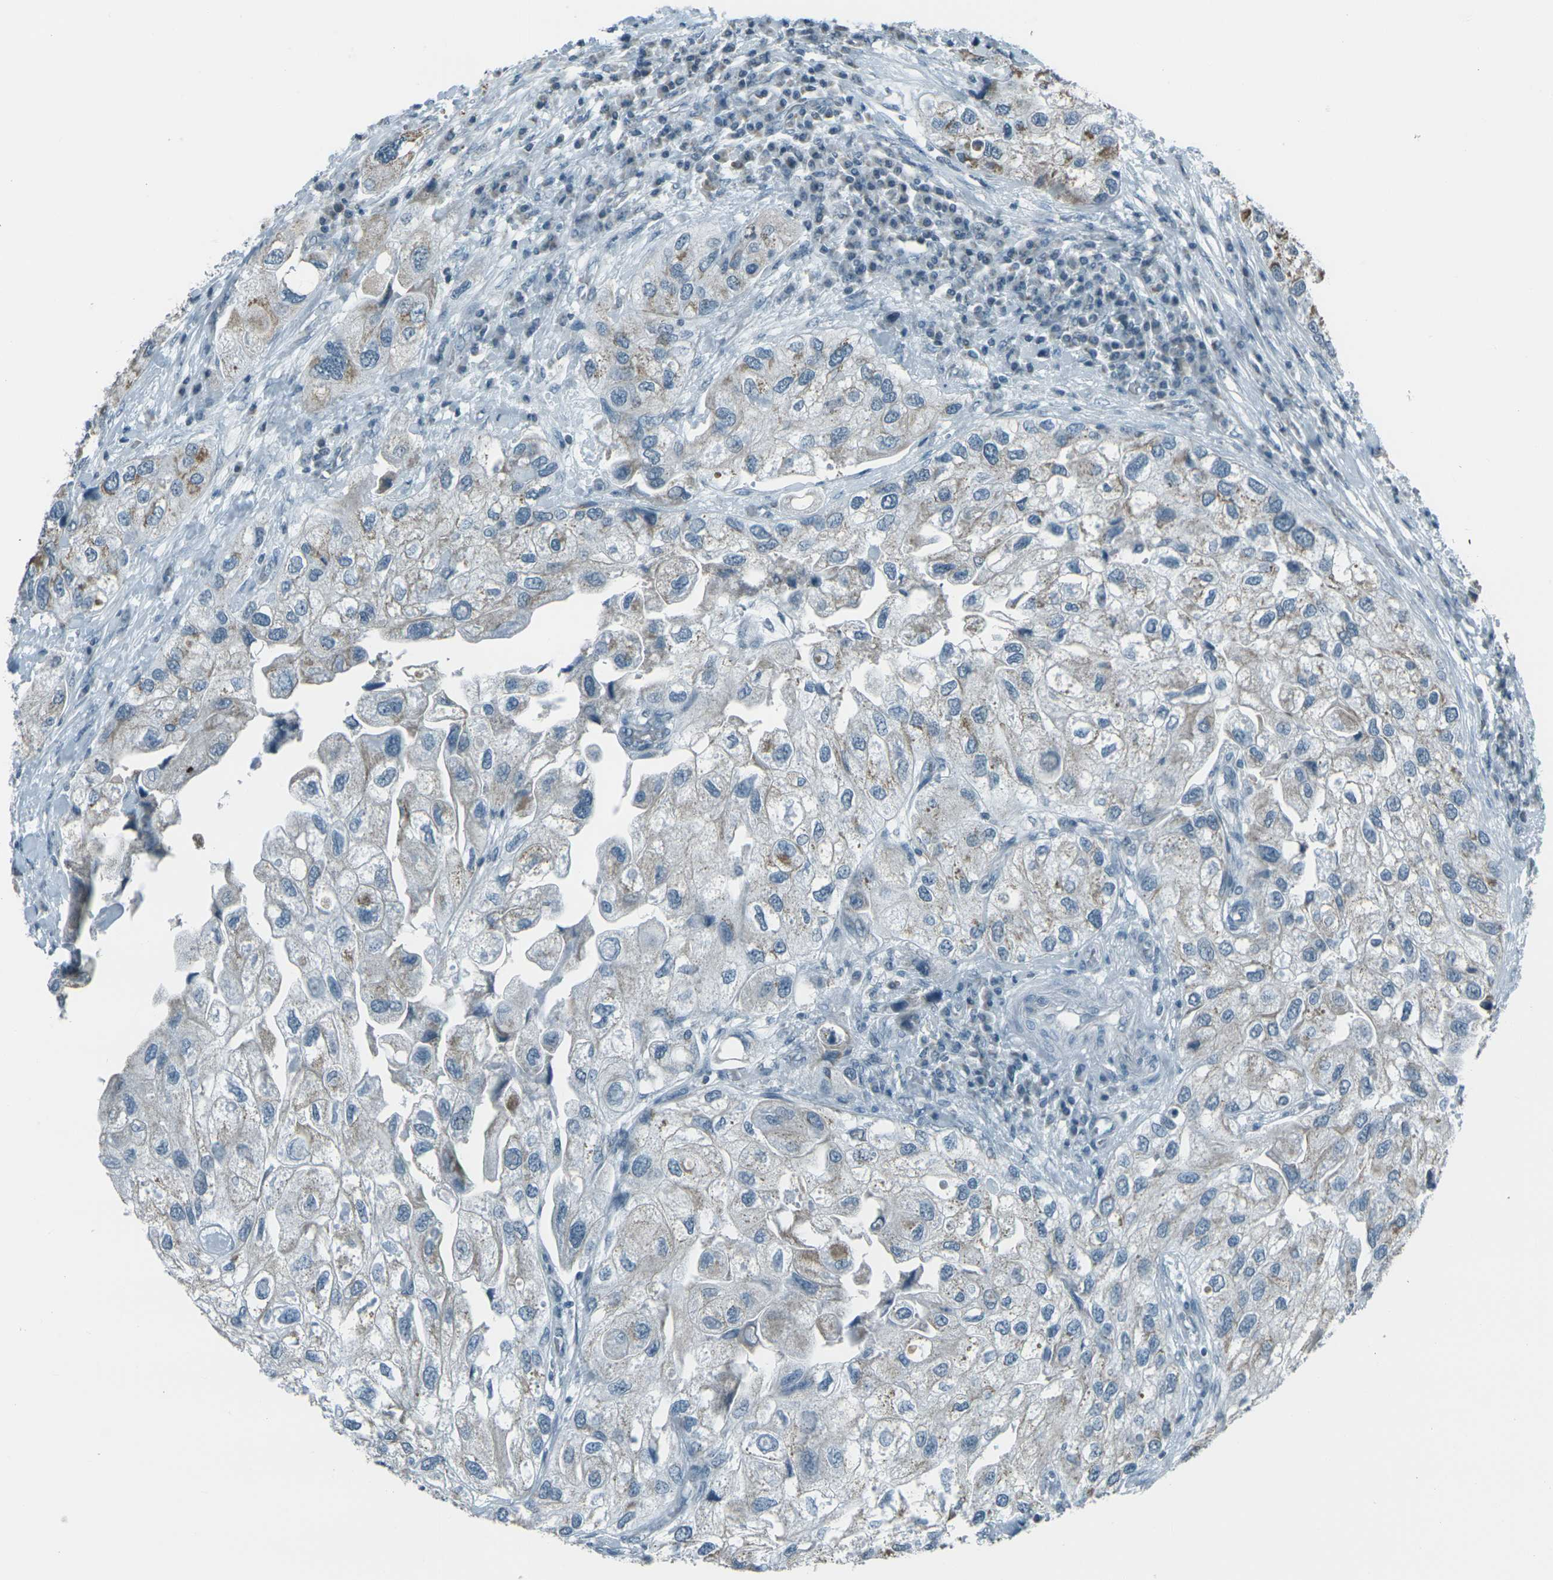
{"staining": {"intensity": "moderate", "quantity": "<25%", "location": "cytoplasmic/membranous"}, "tissue": "urothelial cancer", "cell_type": "Tumor cells", "image_type": "cancer", "snomed": [{"axis": "morphology", "description": "Urothelial carcinoma, High grade"}, {"axis": "topography", "description": "Urinary bladder"}], "caption": "A photomicrograph showing moderate cytoplasmic/membranous positivity in about <25% of tumor cells in urothelial carcinoma (high-grade), as visualized by brown immunohistochemical staining.", "gene": "H2BC1", "patient": {"sex": "female", "age": 64}}